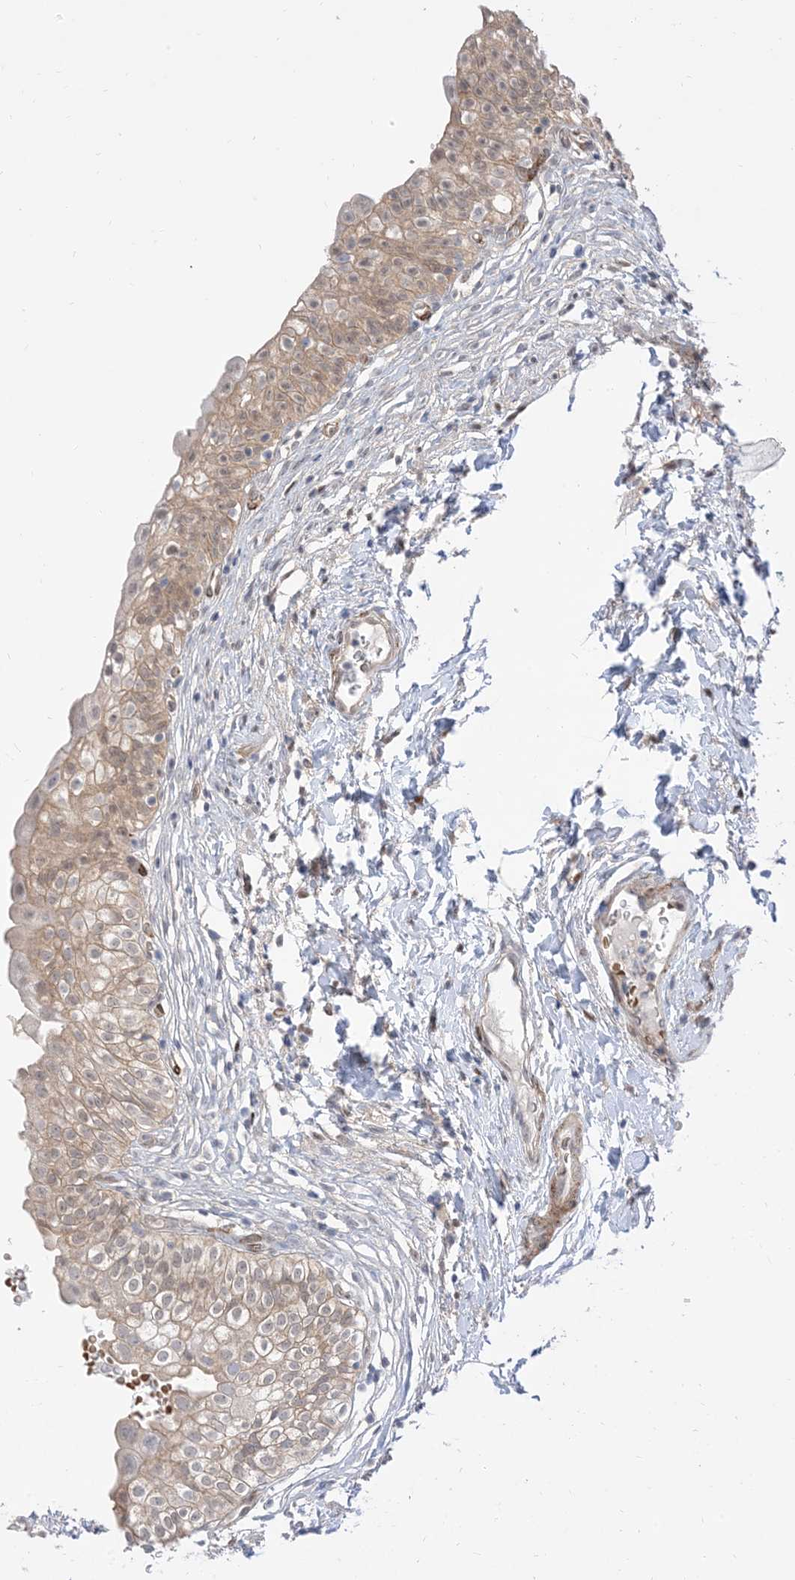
{"staining": {"intensity": "weak", "quantity": ">75%", "location": "cytoplasmic/membranous,nuclear"}, "tissue": "urinary bladder", "cell_type": "Urothelial cells", "image_type": "normal", "snomed": [{"axis": "morphology", "description": "Normal tissue, NOS"}, {"axis": "topography", "description": "Urinary bladder"}], "caption": "This photomicrograph exhibits normal urinary bladder stained with immunohistochemistry to label a protein in brown. The cytoplasmic/membranous,nuclear of urothelial cells show weak positivity for the protein. Nuclei are counter-stained blue.", "gene": "RIN1", "patient": {"sex": "male", "age": 55}}